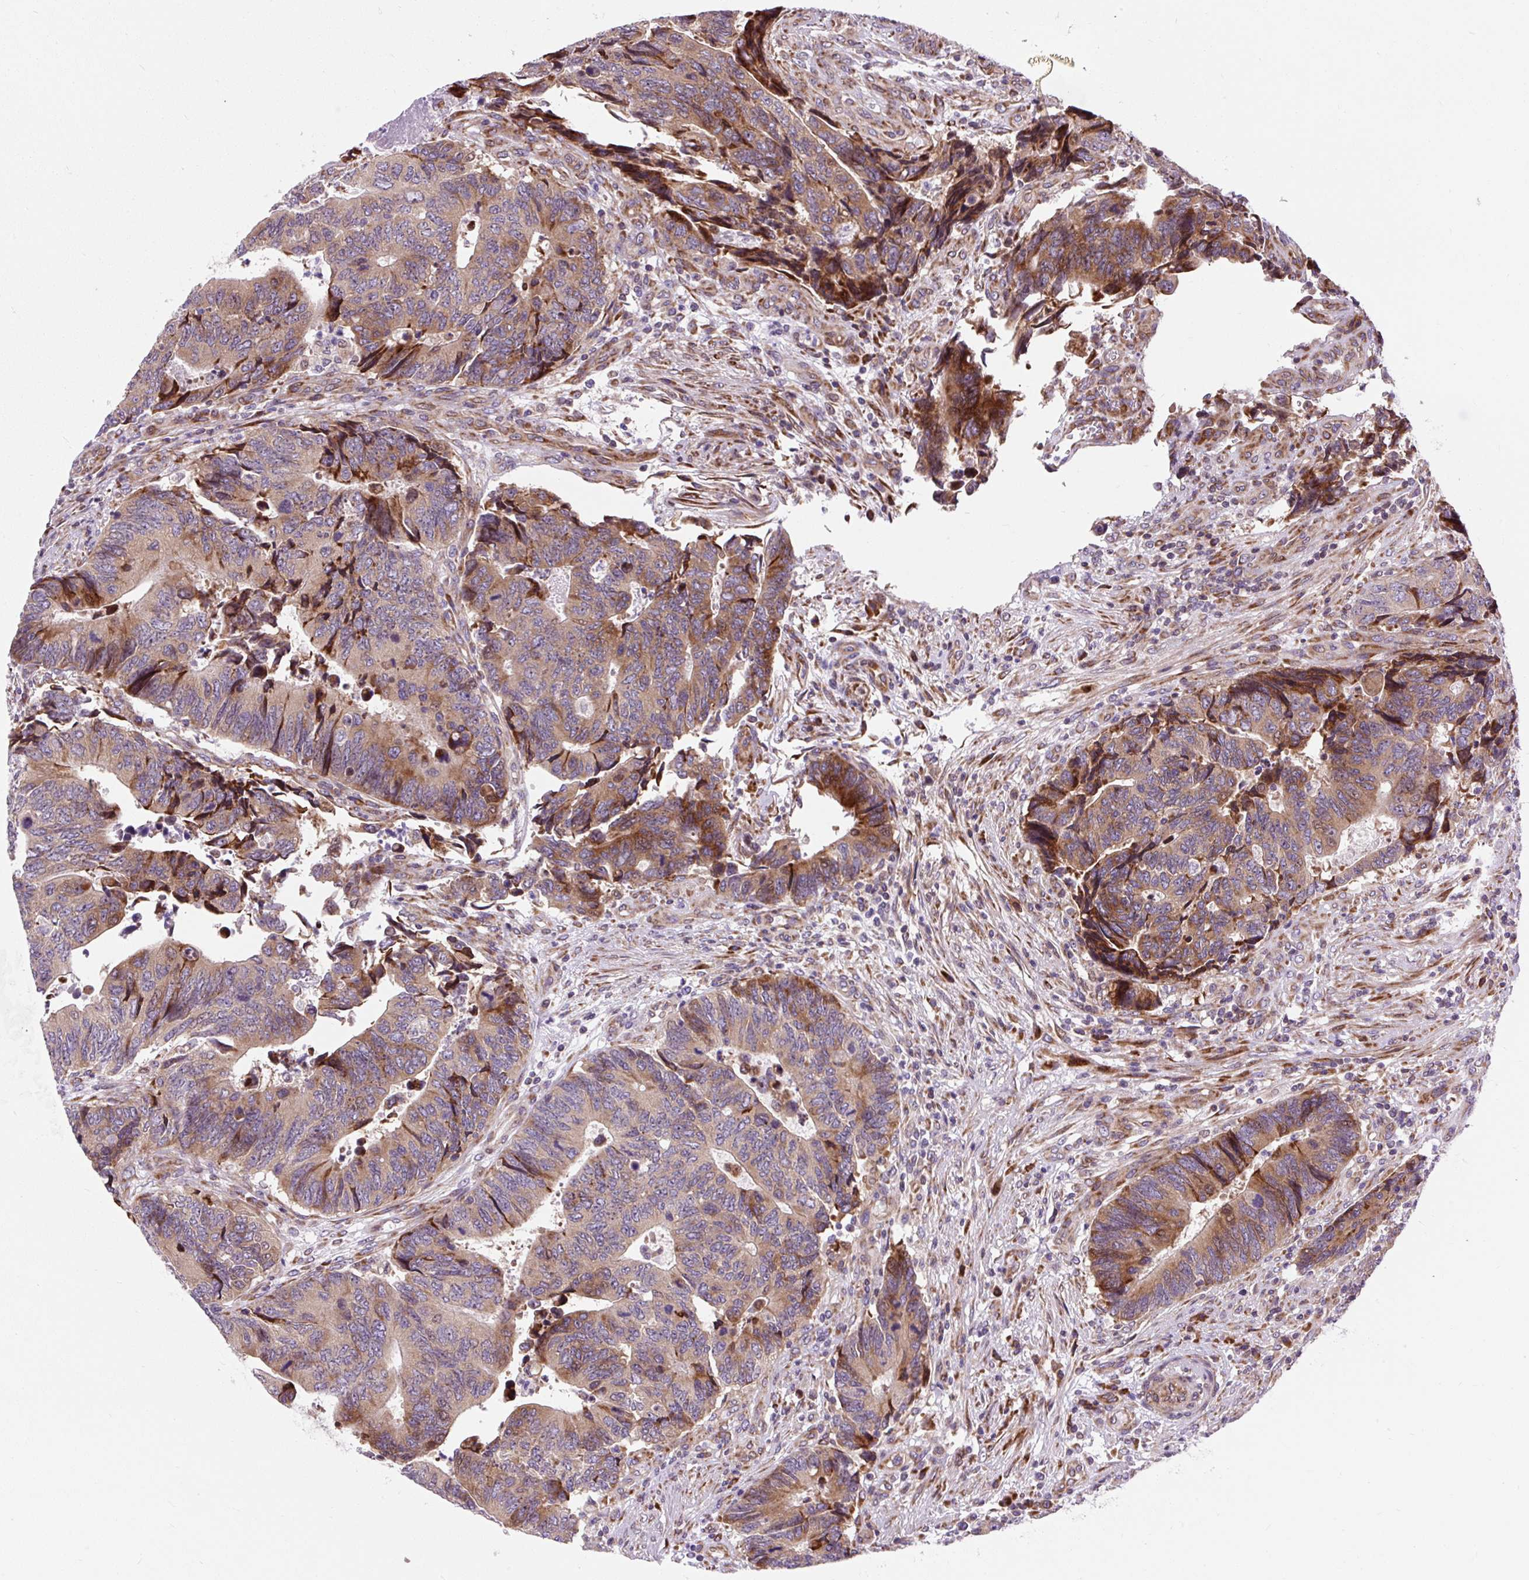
{"staining": {"intensity": "moderate", "quantity": ">75%", "location": "cytoplasmic/membranous"}, "tissue": "colorectal cancer", "cell_type": "Tumor cells", "image_type": "cancer", "snomed": [{"axis": "morphology", "description": "Adenocarcinoma, NOS"}, {"axis": "topography", "description": "Colon"}], "caption": "A photomicrograph of colorectal adenocarcinoma stained for a protein shows moderate cytoplasmic/membranous brown staining in tumor cells.", "gene": "CISD3", "patient": {"sex": "male", "age": 87}}